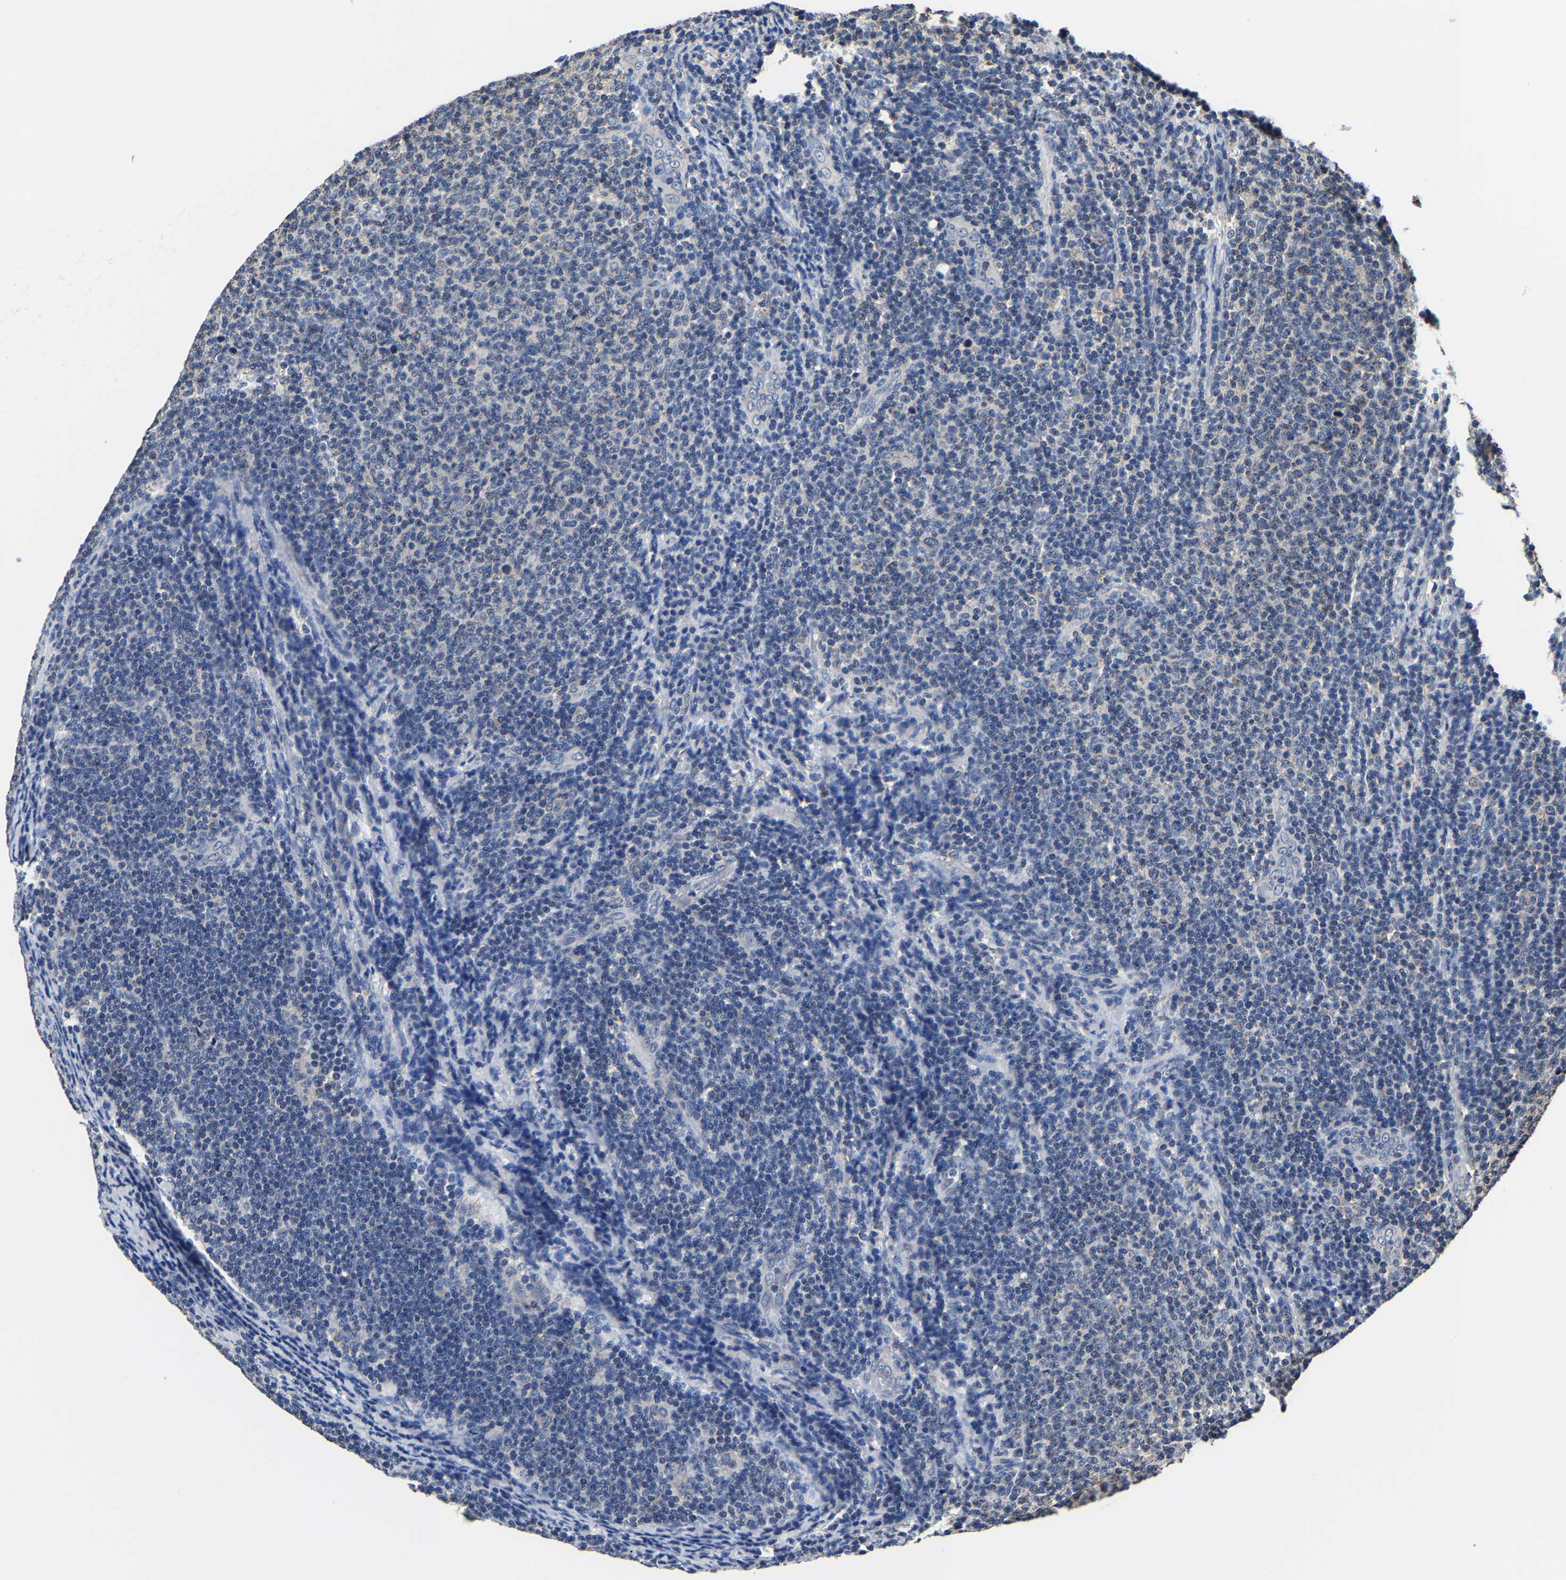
{"staining": {"intensity": "negative", "quantity": "none", "location": "none"}, "tissue": "lymphoma", "cell_type": "Tumor cells", "image_type": "cancer", "snomed": [{"axis": "morphology", "description": "Malignant lymphoma, non-Hodgkin's type, Low grade"}, {"axis": "topography", "description": "Lymph node"}], "caption": "Immunohistochemical staining of malignant lymphoma, non-Hodgkin's type (low-grade) reveals no significant positivity in tumor cells.", "gene": "ZCCHC7", "patient": {"sex": "male", "age": 66}}